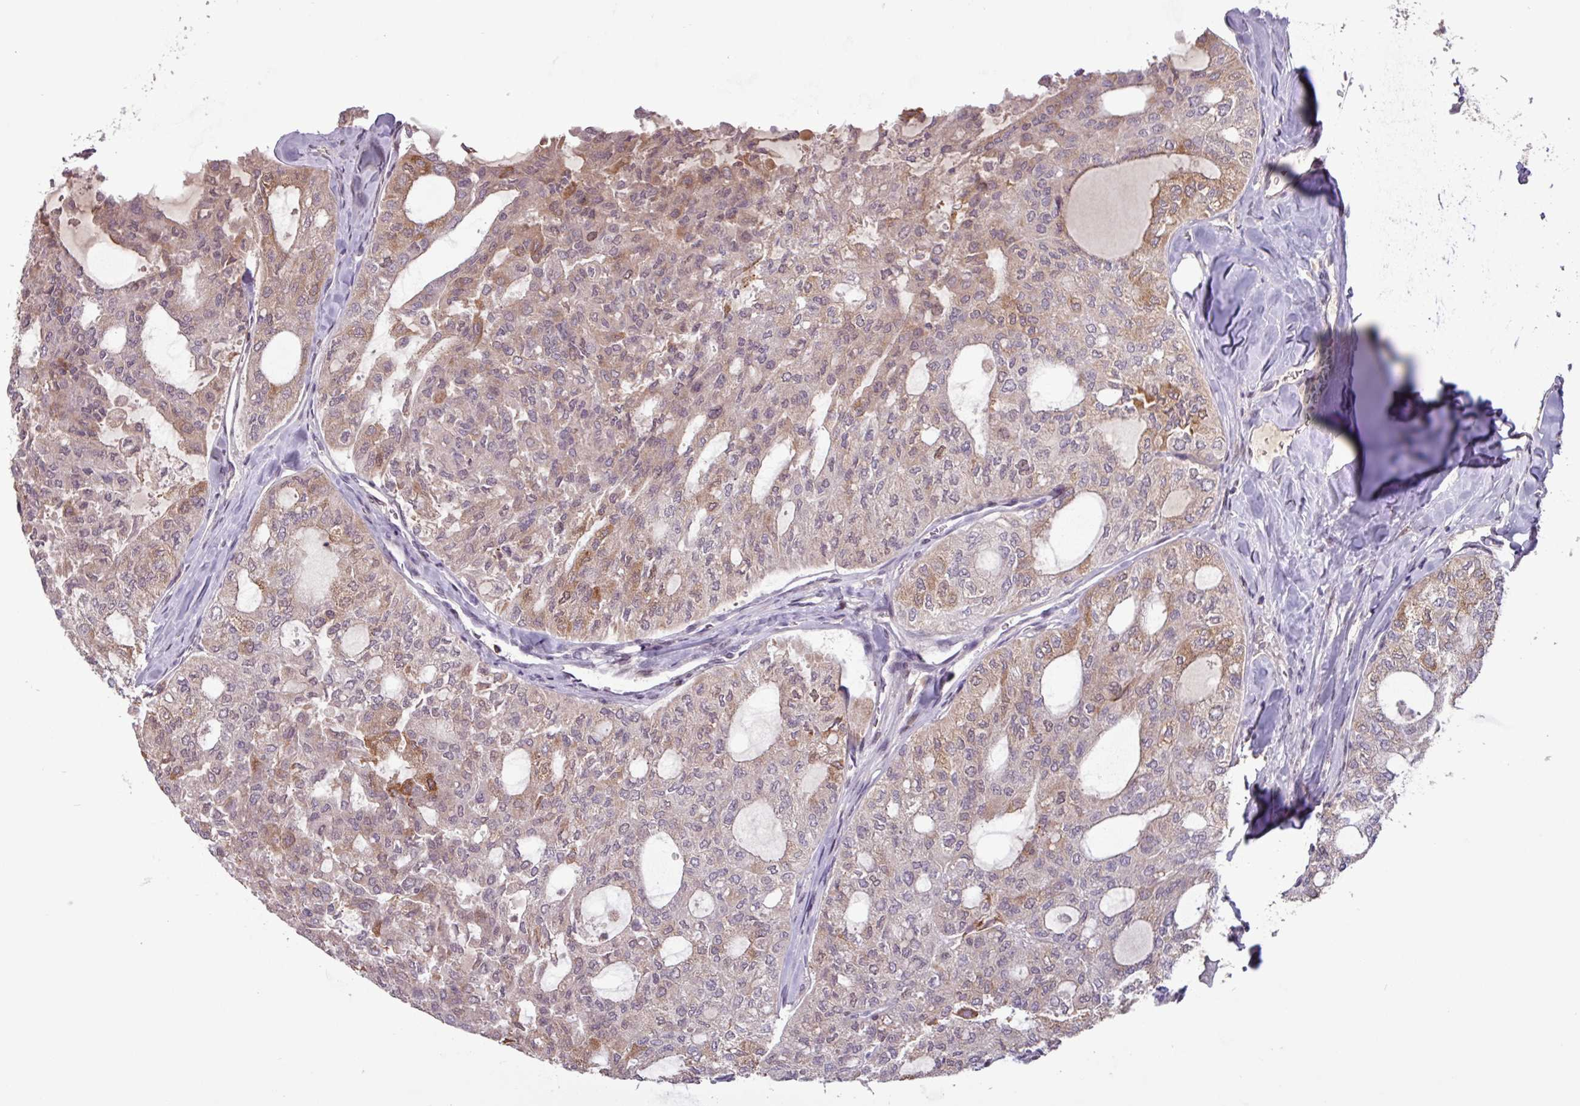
{"staining": {"intensity": "moderate", "quantity": "<25%", "location": "cytoplasmic/membranous"}, "tissue": "thyroid cancer", "cell_type": "Tumor cells", "image_type": "cancer", "snomed": [{"axis": "morphology", "description": "Follicular adenoma carcinoma, NOS"}, {"axis": "topography", "description": "Thyroid gland"}], "caption": "About <25% of tumor cells in human thyroid cancer (follicular adenoma carcinoma) display moderate cytoplasmic/membranous protein expression as visualized by brown immunohistochemical staining.", "gene": "PRRX1", "patient": {"sex": "male", "age": 75}}